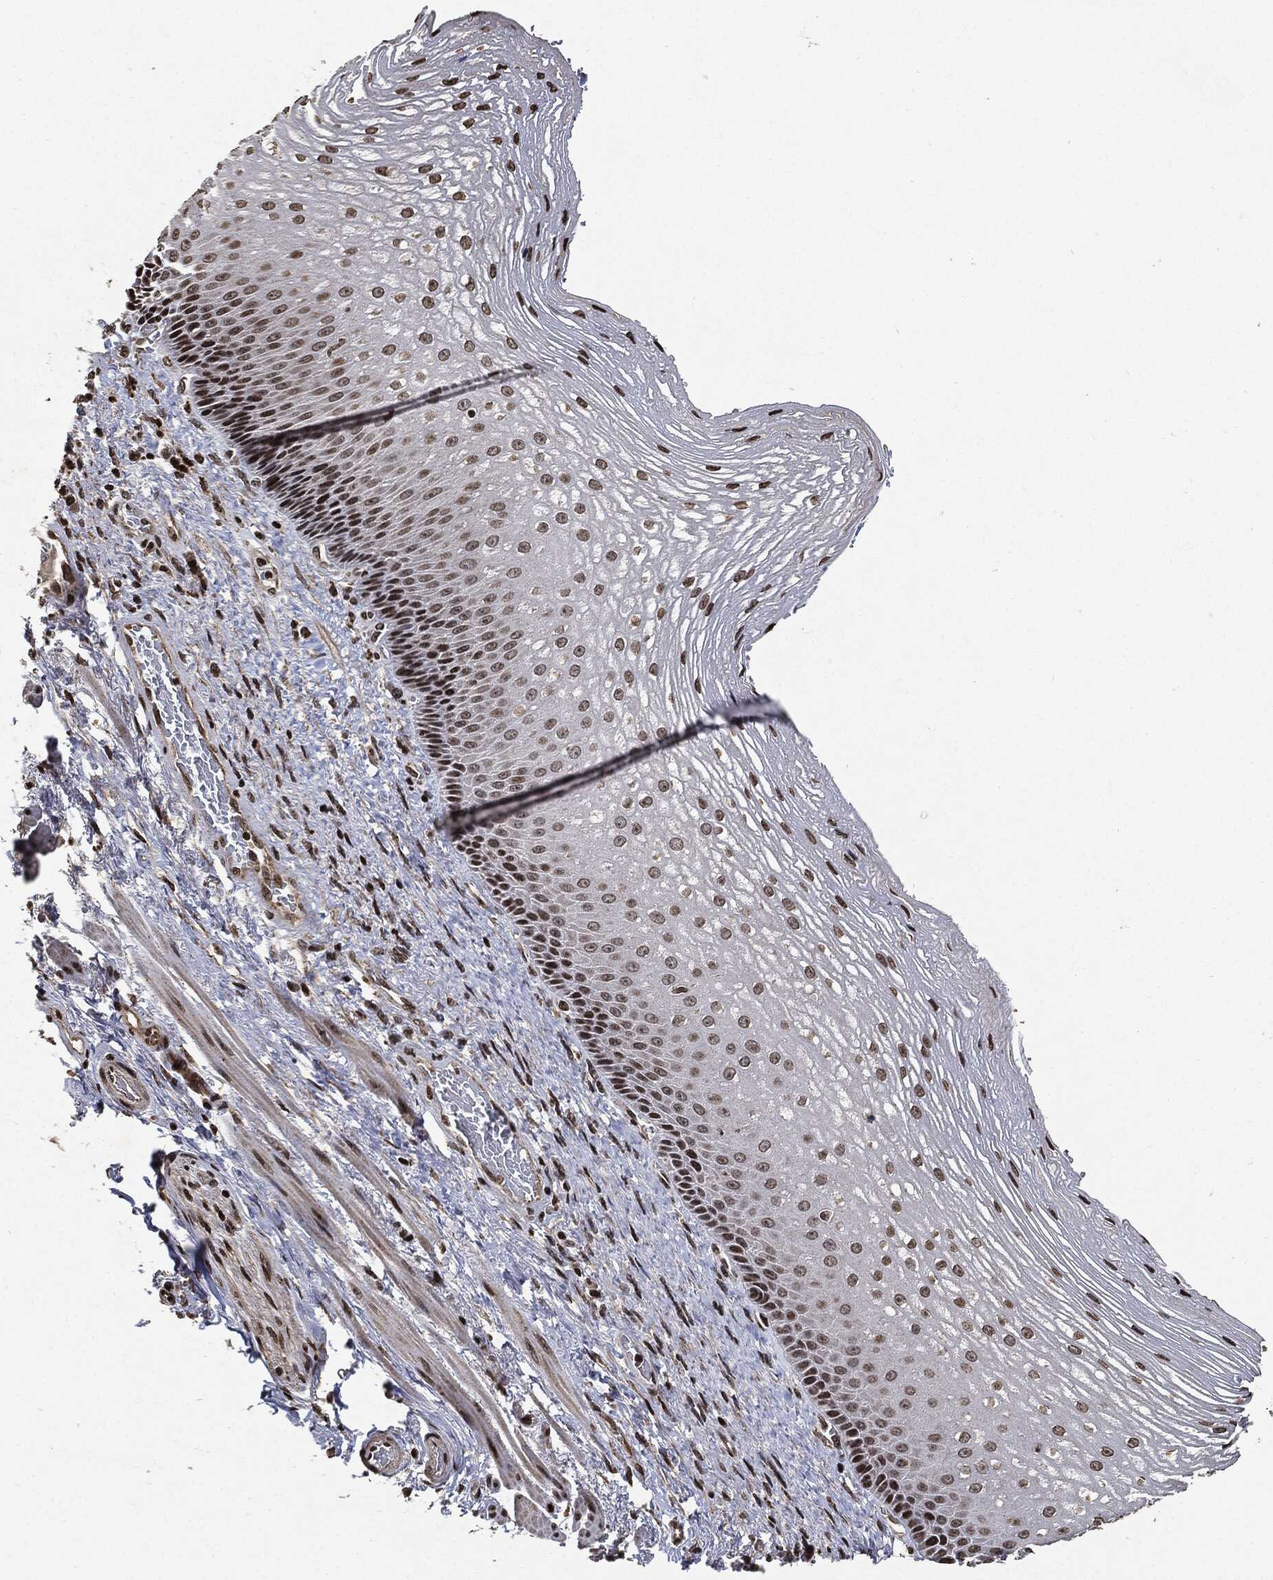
{"staining": {"intensity": "strong", "quantity": "25%-75%", "location": "nuclear"}, "tissue": "esophagus", "cell_type": "Squamous epithelial cells", "image_type": "normal", "snomed": [{"axis": "morphology", "description": "Normal tissue, NOS"}, {"axis": "topography", "description": "Esophagus"}], "caption": "Immunohistochemistry image of normal esophagus stained for a protein (brown), which reveals high levels of strong nuclear staining in about 25%-75% of squamous epithelial cells.", "gene": "JUN", "patient": {"sex": "male", "age": 63}}